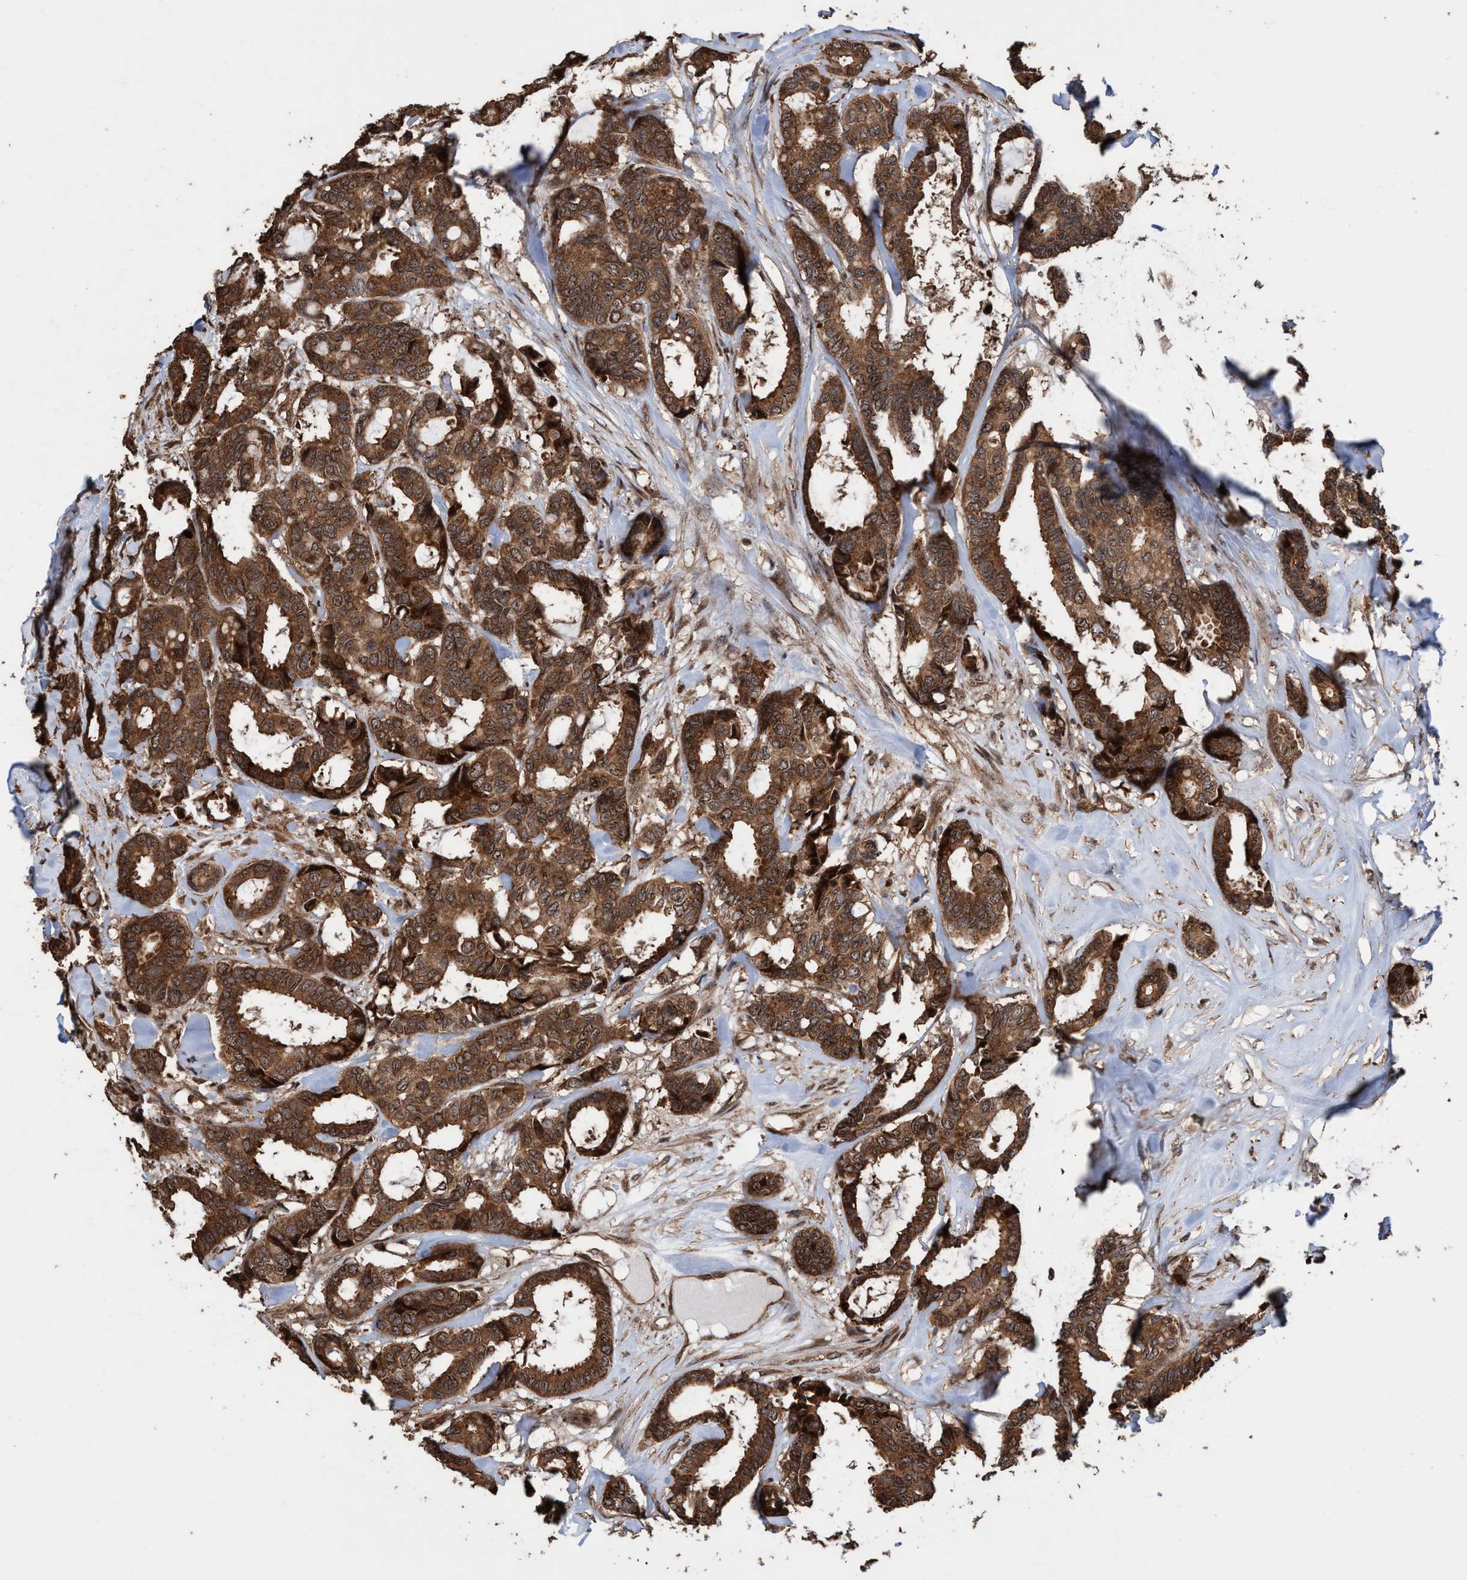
{"staining": {"intensity": "moderate", "quantity": ">75%", "location": "cytoplasmic/membranous,nuclear"}, "tissue": "breast cancer", "cell_type": "Tumor cells", "image_type": "cancer", "snomed": [{"axis": "morphology", "description": "Duct carcinoma"}, {"axis": "topography", "description": "Breast"}], "caption": "Immunohistochemistry staining of breast cancer (infiltrating ductal carcinoma), which reveals medium levels of moderate cytoplasmic/membranous and nuclear expression in about >75% of tumor cells indicating moderate cytoplasmic/membranous and nuclear protein expression. The staining was performed using DAB (3,3'-diaminobenzidine) (brown) for protein detection and nuclei were counterstained in hematoxylin (blue).", "gene": "TRPC7", "patient": {"sex": "female", "age": 87}}